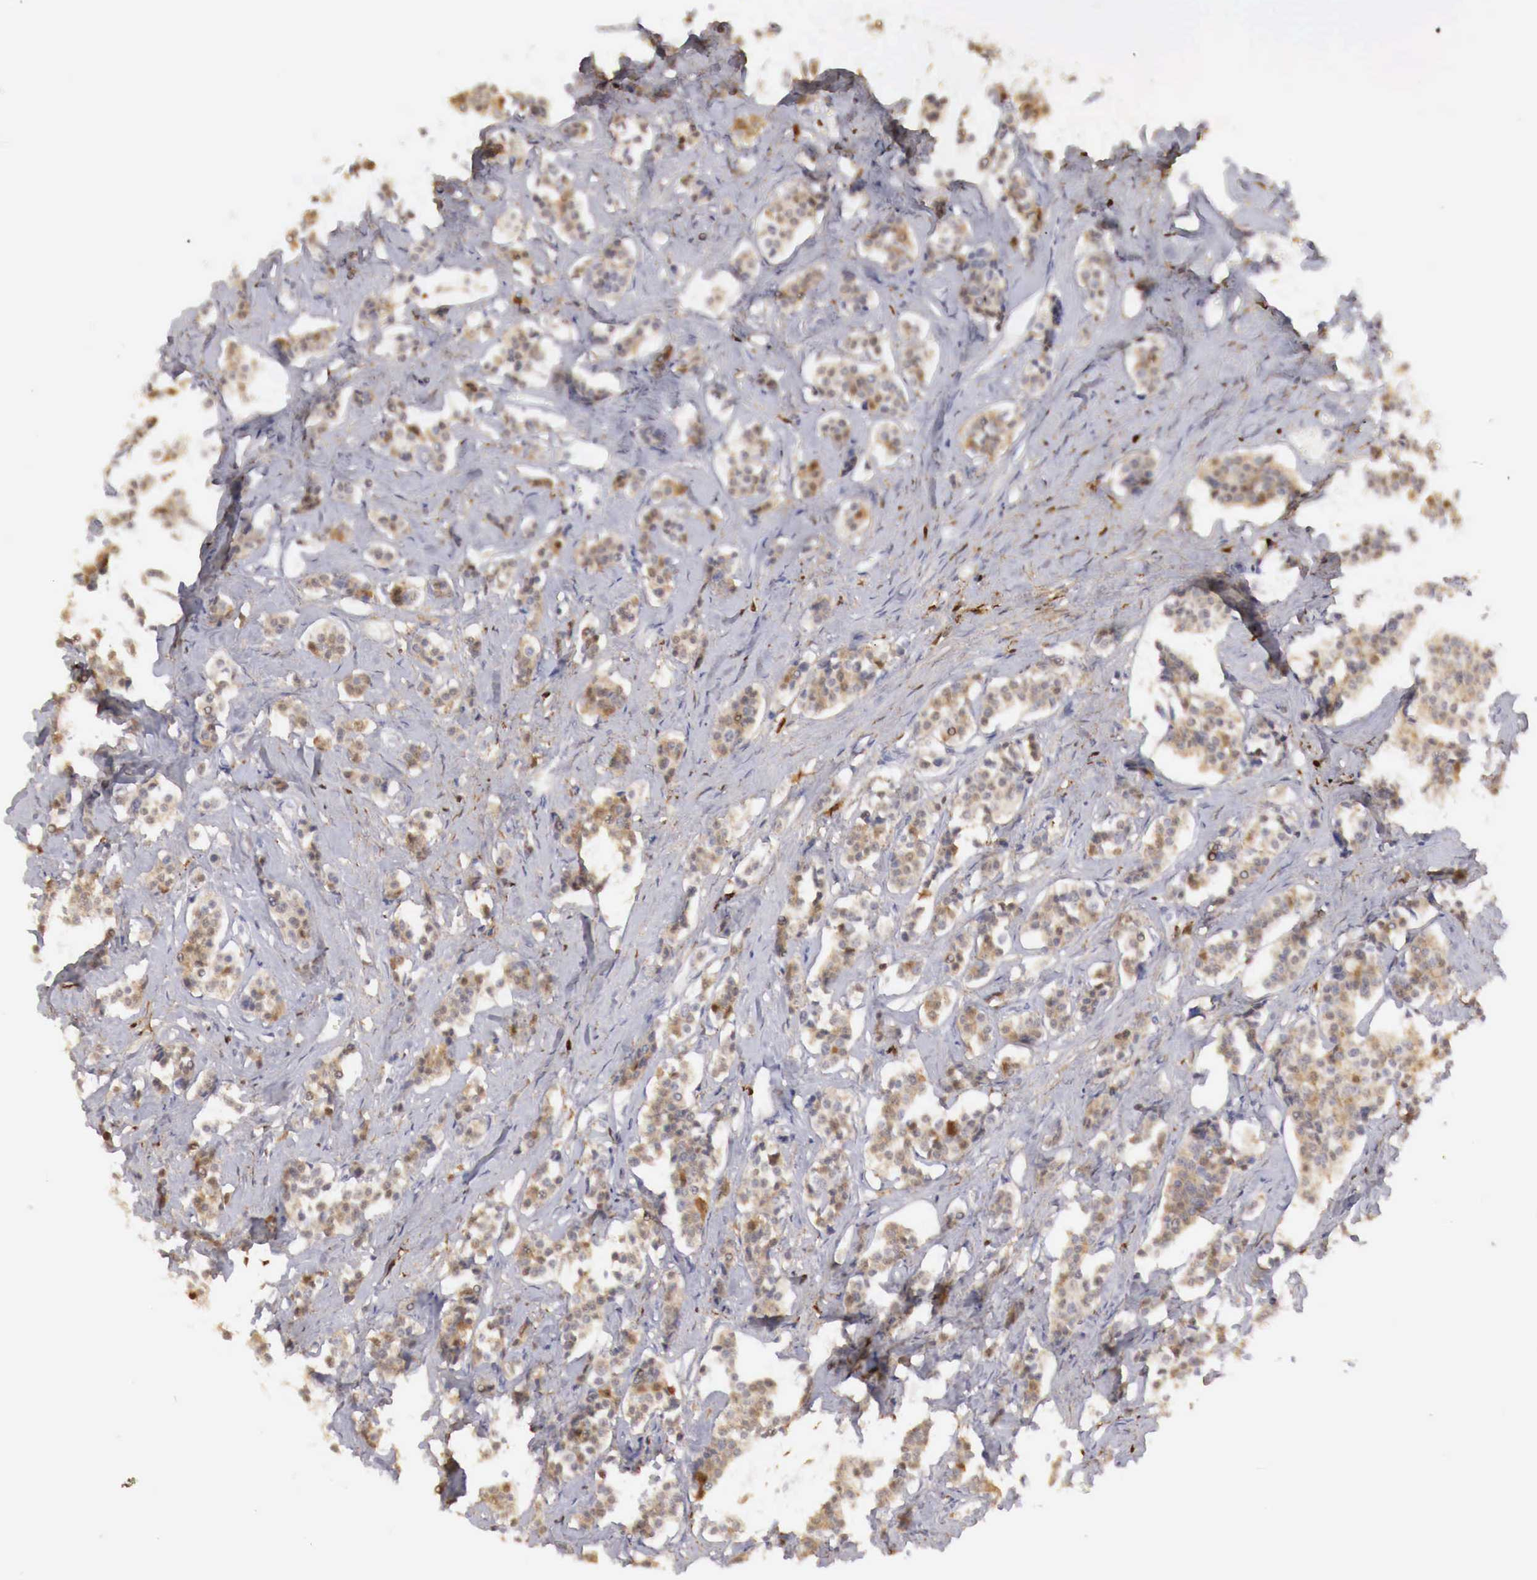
{"staining": {"intensity": "moderate", "quantity": "25%-75%", "location": "cytoplasmic/membranous"}, "tissue": "carcinoid", "cell_type": "Tumor cells", "image_type": "cancer", "snomed": [{"axis": "morphology", "description": "Carcinoid, malignant, NOS"}, {"axis": "topography", "description": "Small intestine"}], "caption": "Moderate cytoplasmic/membranous protein staining is identified in about 25%-75% of tumor cells in carcinoid. The staining was performed using DAB to visualize the protein expression in brown, while the nuclei were stained in blue with hematoxylin (Magnification: 20x).", "gene": "RENBP", "patient": {"sex": "male", "age": 63}}